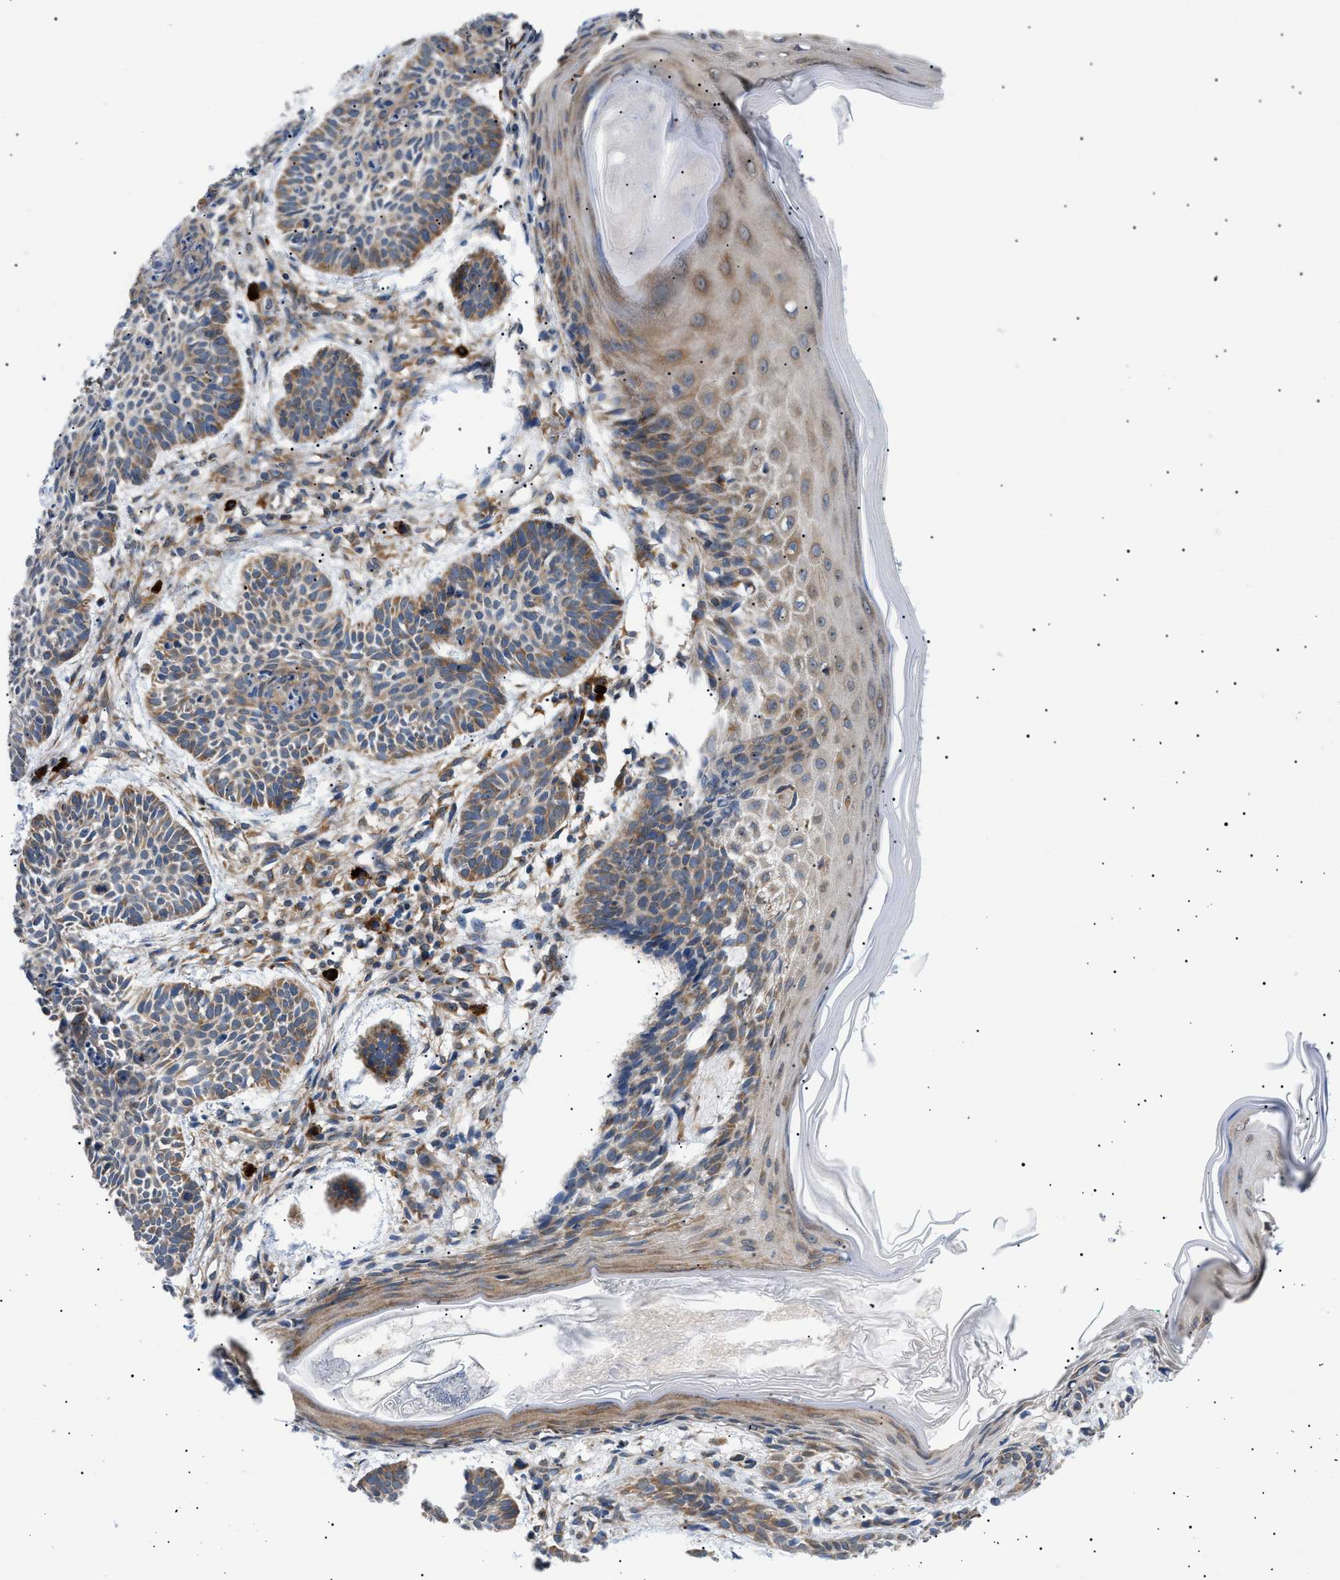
{"staining": {"intensity": "moderate", "quantity": "25%-75%", "location": "cytoplasmic/membranous"}, "tissue": "skin cancer", "cell_type": "Tumor cells", "image_type": "cancer", "snomed": [{"axis": "morphology", "description": "Basal cell carcinoma"}, {"axis": "topography", "description": "Skin"}], "caption": "Basal cell carcinoma (skin) was stained to show a protein in brown. There is medium levels of moderate cytoplasmic/membranous staining in approximately 25%-75% of tumor cells.", "gene": "DERL1", "patient": {"sex": "male", "age": 60}}